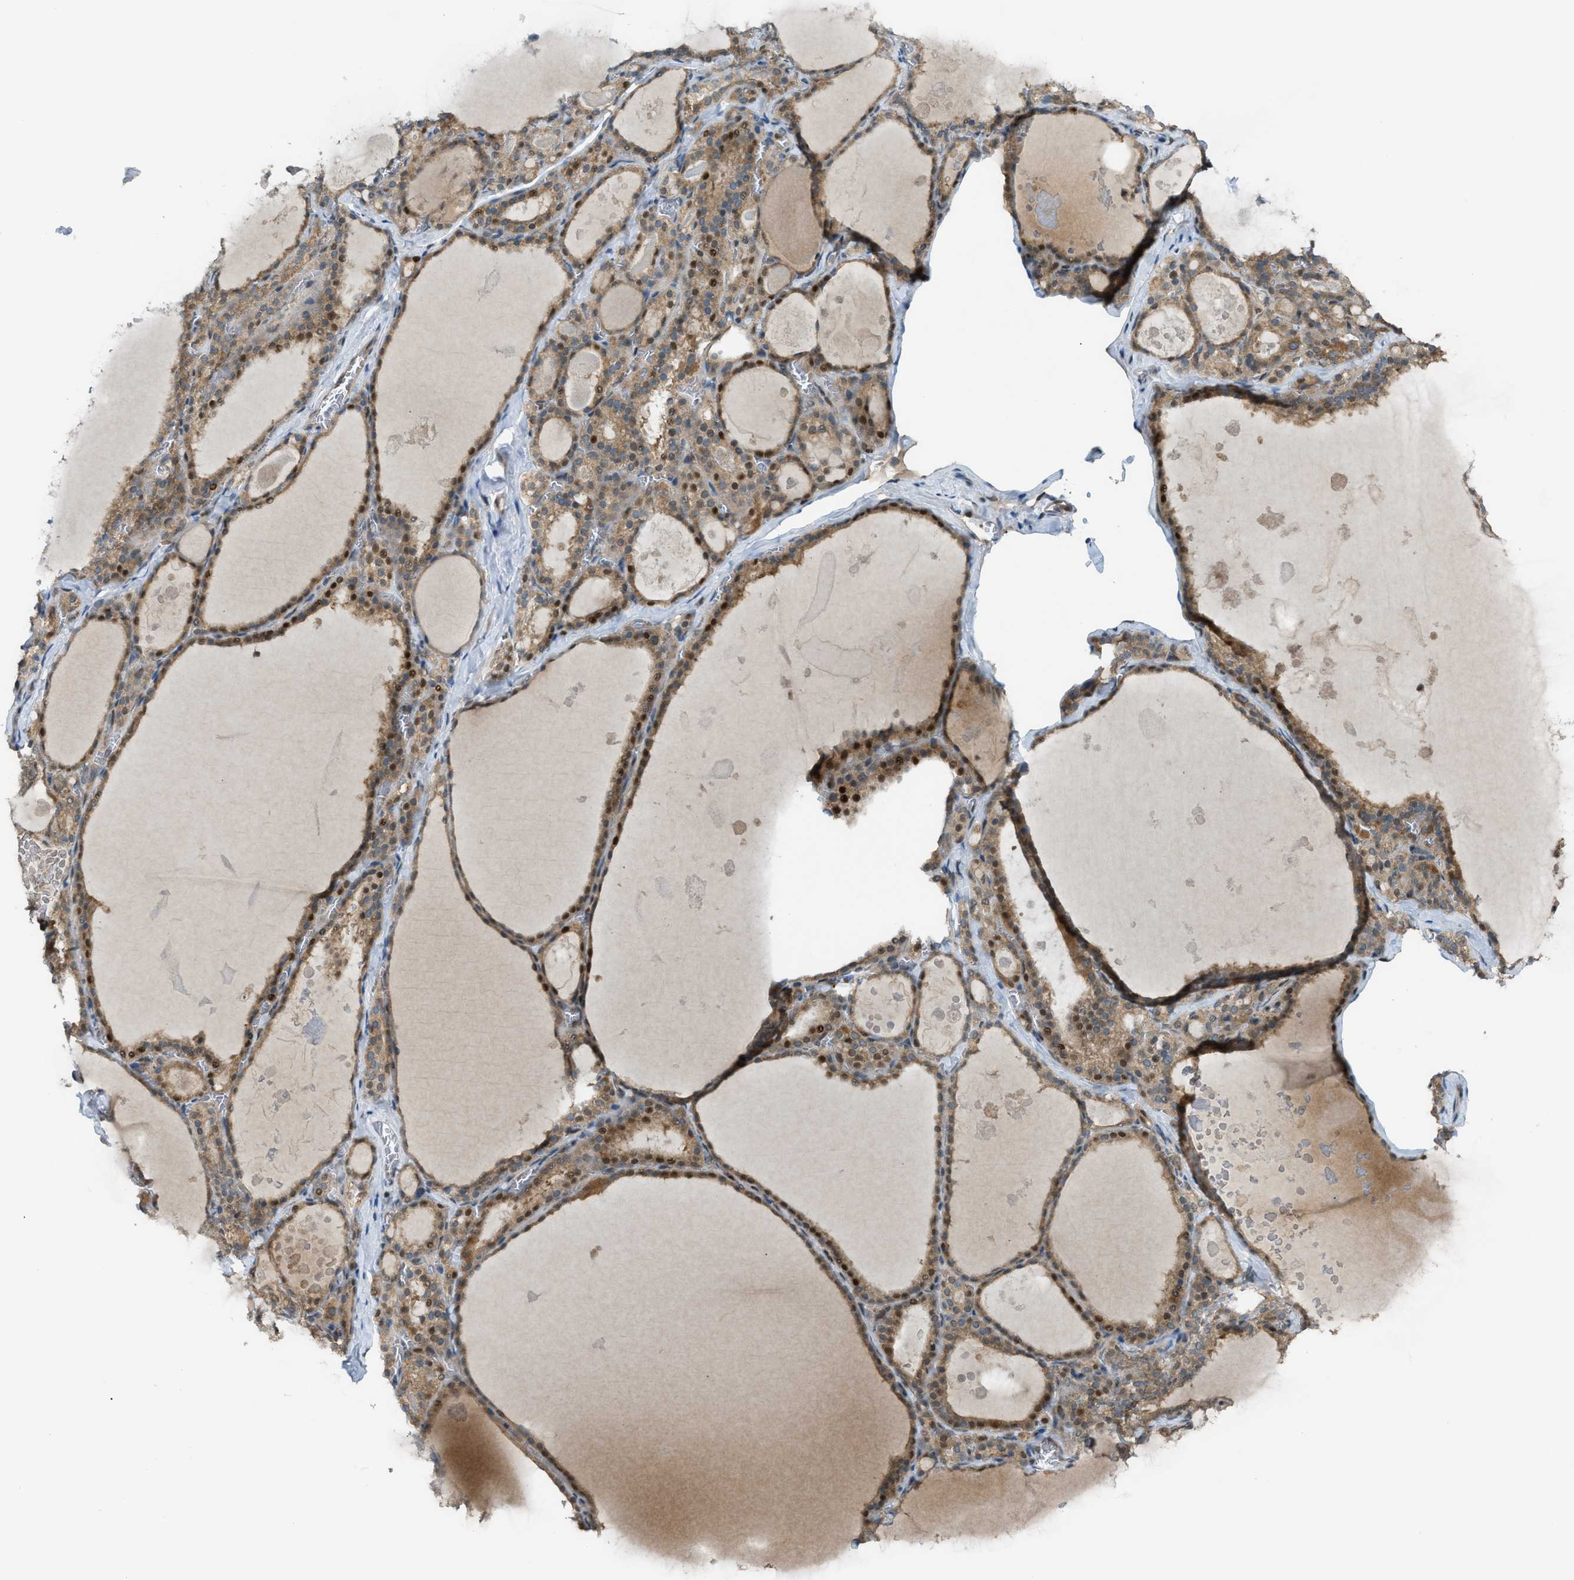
{"staining": {"intensity": "strong", "quantity": ">75%", "location": "cytoplasmic/membranous,nuclear"}, "tissue": "thyroid gland", "cell_type": "Glandular cells", "image_type": "normal", "snomed": [{"axis": "morphology", "description": "Normal tissue, NOS"}, {"axis": "topography", "description": "Thyroid gland"}], "caption": "The histopathology image exhibits staining of benign thyroid gland, revealing strong cytoplasmic/membranous,nuclear protein expression (brown color) within glandular cells.", "gene": "CCDC186", "patient": {"sex": "male", "age": 56}}